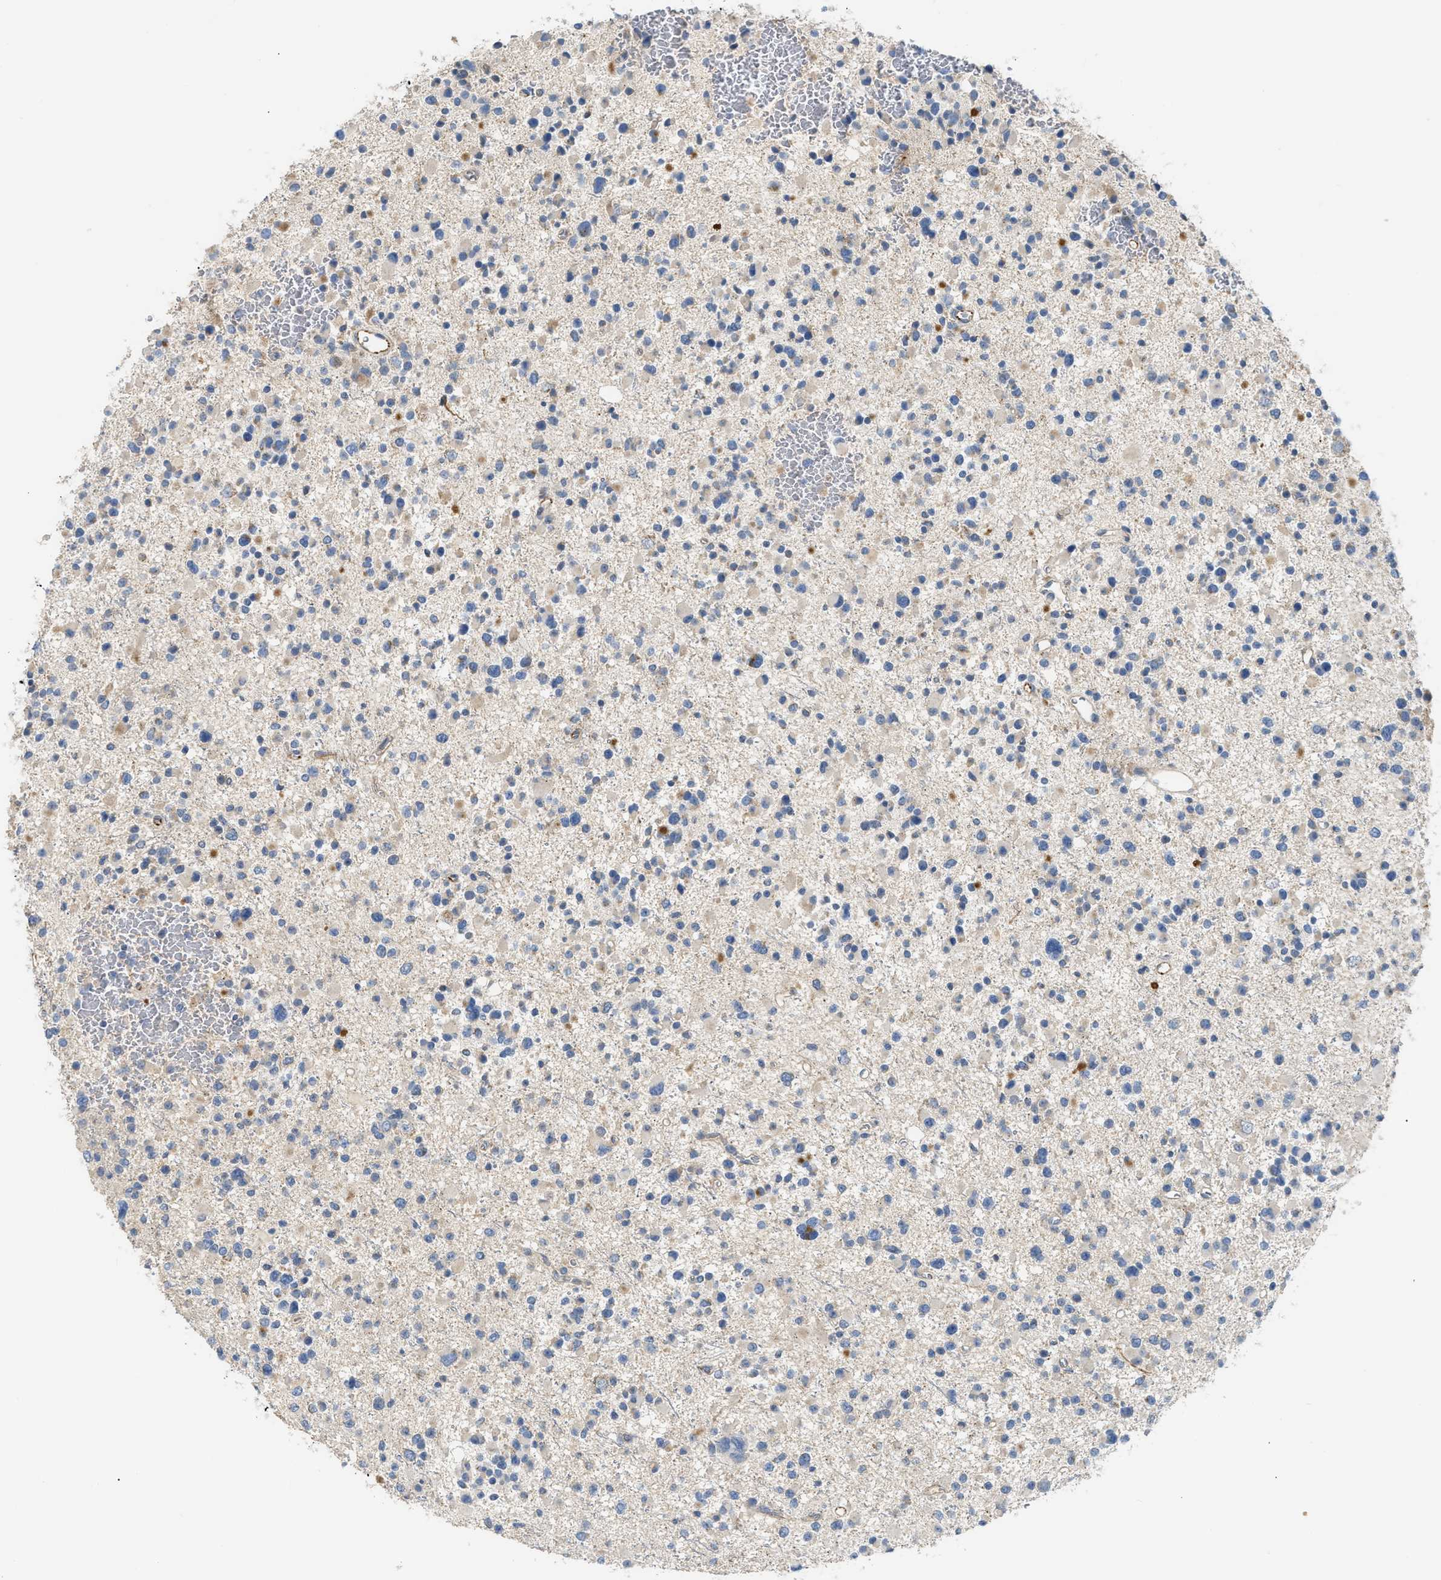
{"staining": {"intensity": "weak", "quantity": "<25%", "location": "cytoplasmic/membranous"}, "tissue": "glioma", "cell_type": "Tumor cells", "image_type": "cancer", "snomed": [{"axis": "morphology", "description": "Glioma, malignant, Low grade"}, {"axis": "topography", "description": "Brain"}], "caption": "A histopathology image of low-grade glioma (malignant) stained for a protein shows no brown staining in tumor cells.", "gene": "DHX58", "patient": {"sex": "female", "age": 22}}